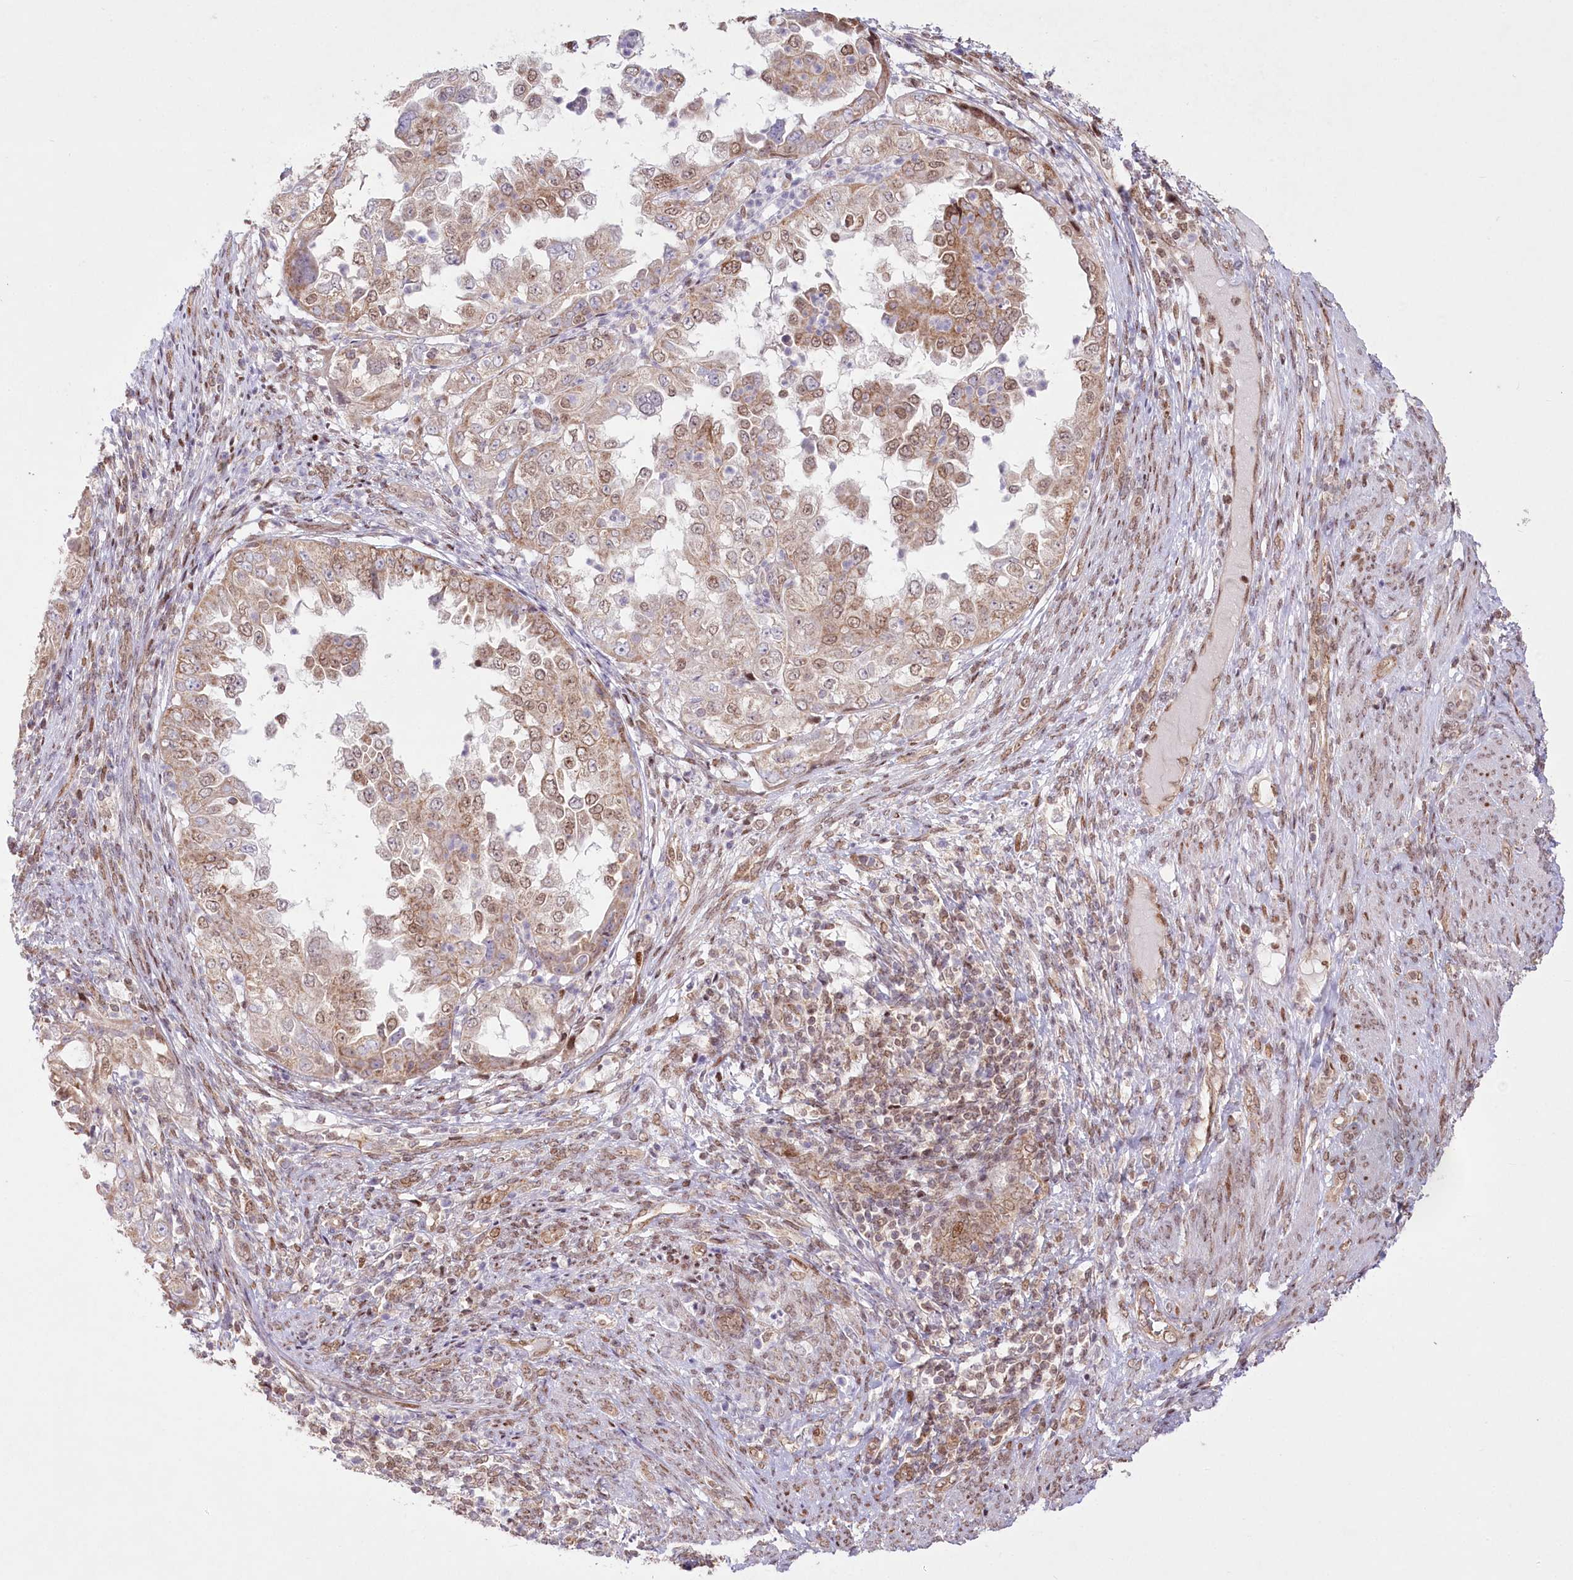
{"staining": {"intensity": "weak", "quantity": ">75%", "location": "cytoplasmic/membranous,nuclear"}, "tissue": "endometrial cancer", "cell_type": "Tumor cells", "image_type": "cancer", "snomed": [{"axis": "morphology", "description": "Adenocarcinoma, NOS"}, {"axis": "topography", "description": "Endometrium"}], "caption": "Adenocarcinoma (endometrial) was stained to show a protein in brown. There is low levels of weak cytoplasmic/membranous and nuclear staining in approximately >75% of tumor cells.", "gene": "PYURF", "patient": {"sex": "female", "age": 85}}